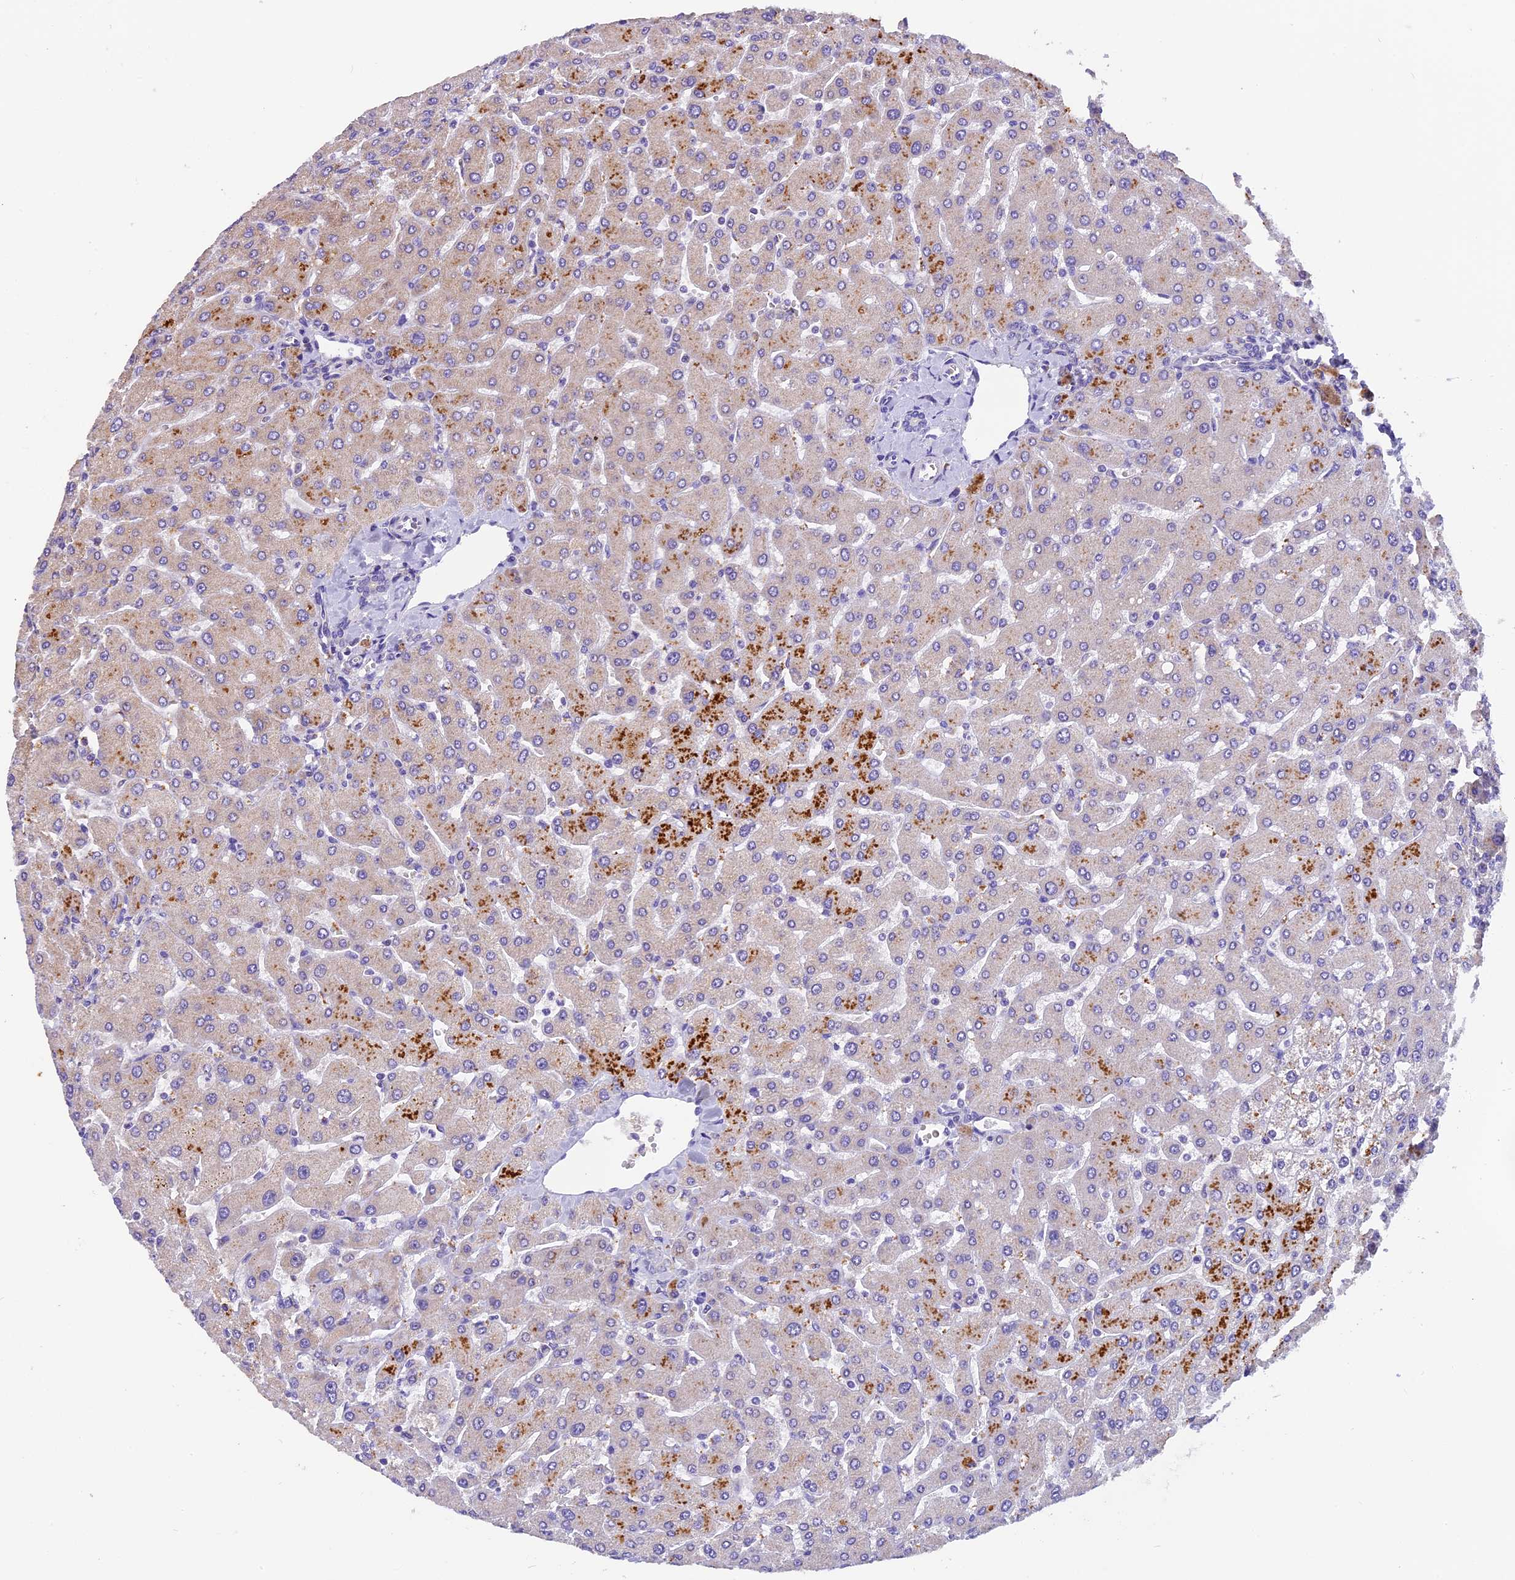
{"staining": {"intensity": "negative", "quantity": "none", "location": "none"}, "tissue": "liver", "cell_type": "Cholangiocytes", "image_type": "normal", "snomed": [{"axis": "morphology", "description": "Normal tissue, NOS"}, {"axis": "topography", "description": "Liver"}], "caption": "Immunohistochemistry (IHC) image of benign liver stained for a protein (brown), which displays no staining in cholangiocytes.", "gene": "MGME1", "patient": {"sex": "male", "age": 55}}